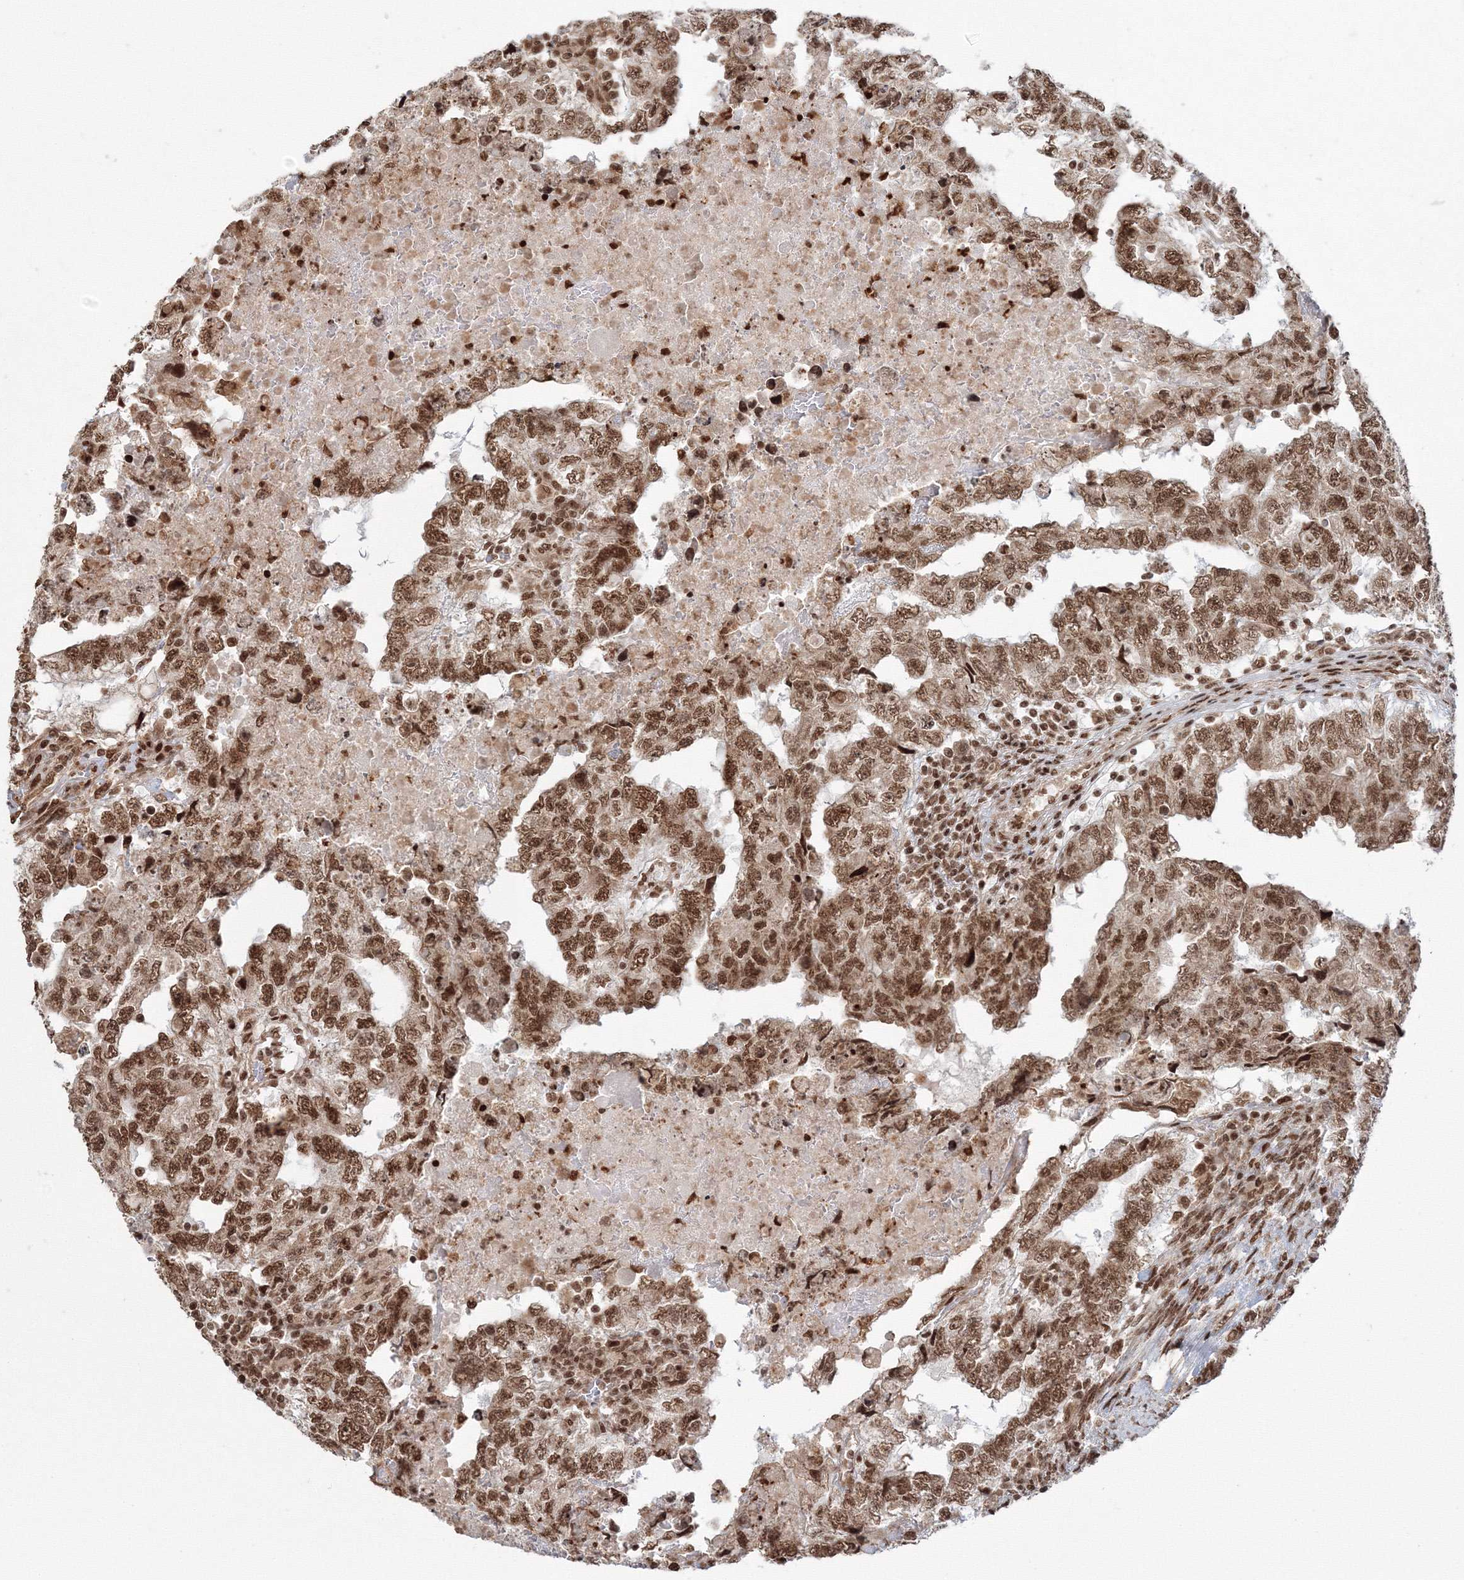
{"staining": {"intensity": "moderate", "quantity": ">75%", "location": "nuclear"}, "tissue": "testis cancer", "cell_type": "Tumor cells", "image_type": "cancer", "snomed": [{"axis": "morphology", "description": "Carcinoma, Embryonal, NOS"}, {"axis": "topography", "description": "Testis"}], "caption": "Tumor cells show medium levels of moderate nuclear expression in about >75% of cells in testis cancer.", "gene": "KIF20A", "patient": {"sex": "male", "age": 36}}